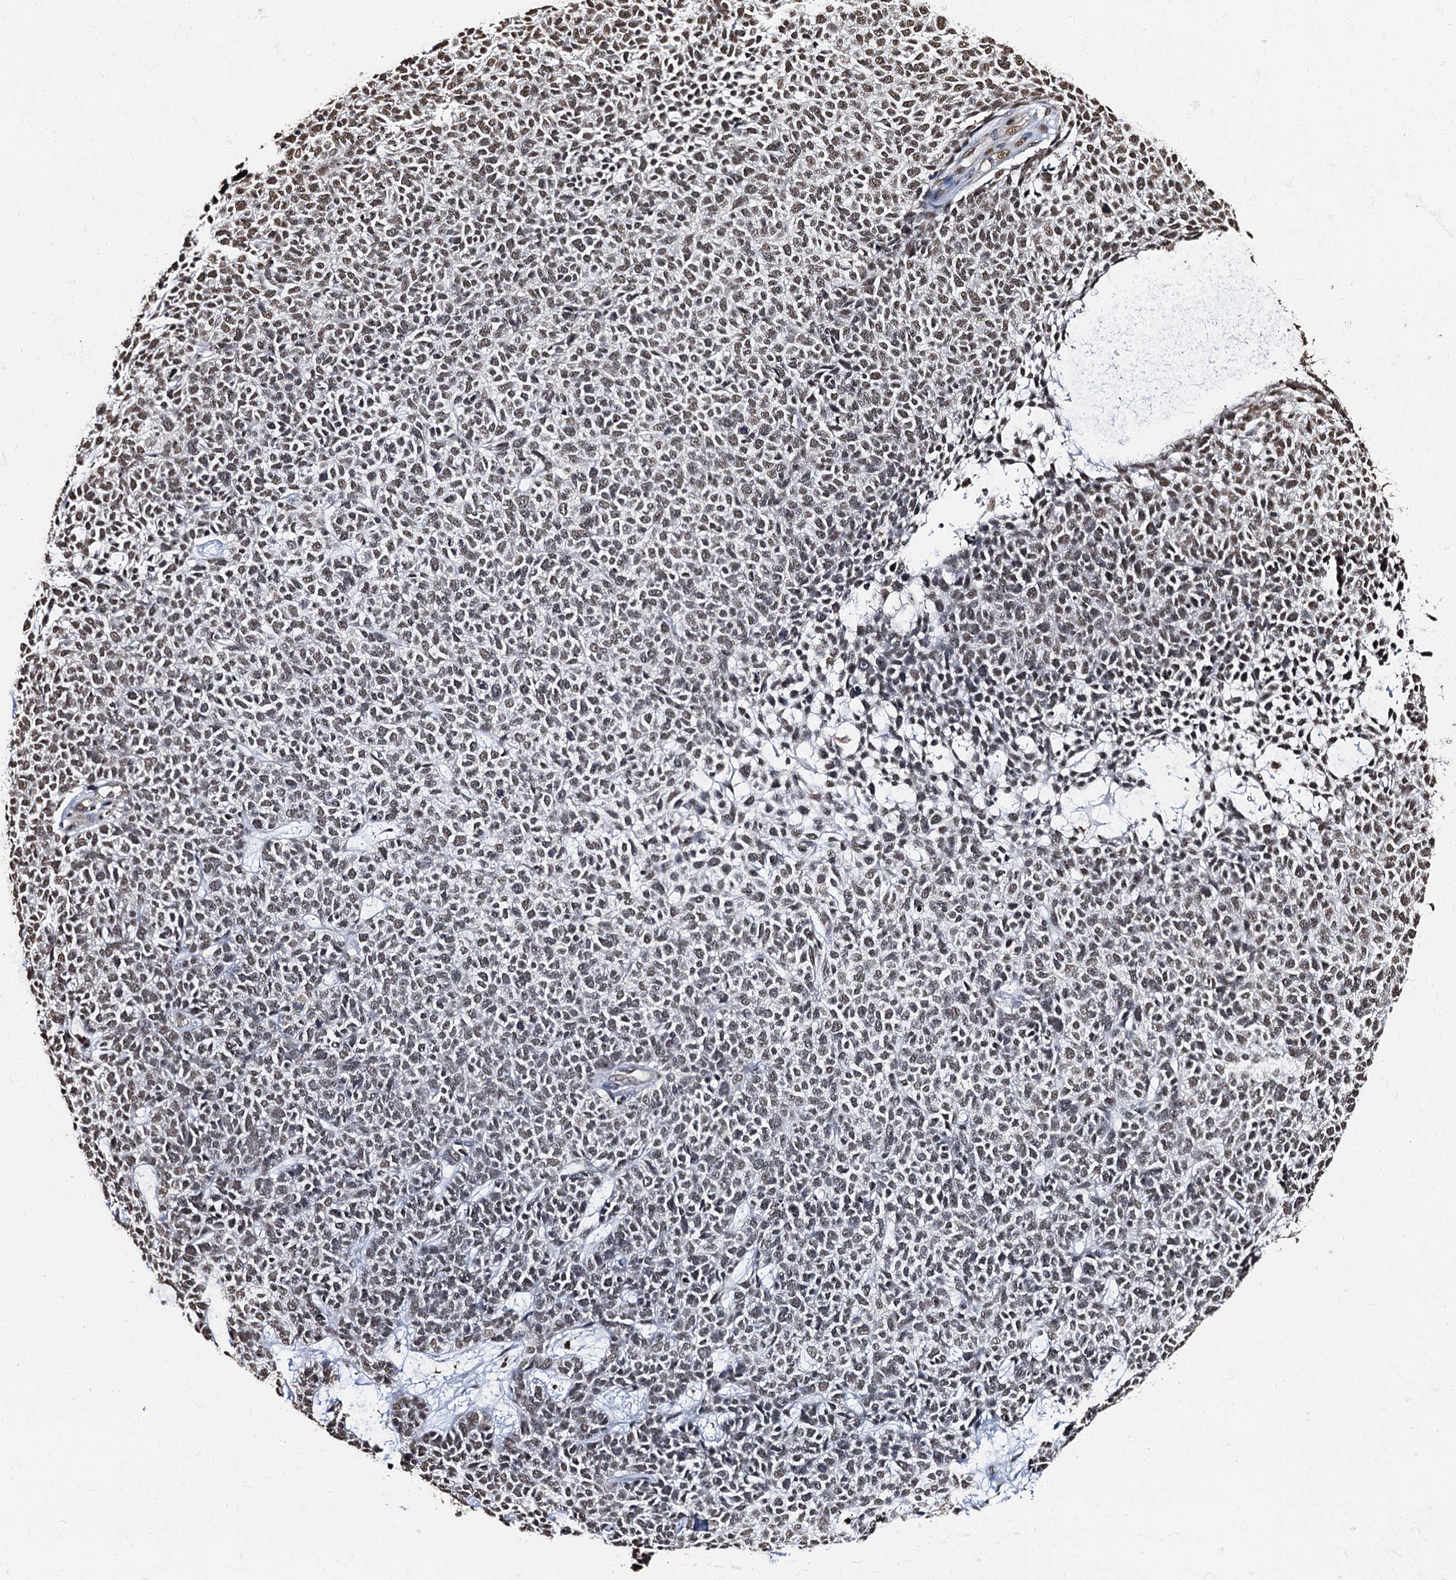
{"staining": {"intensity": "weak", "quantity": "25%-75%", "location": "nuclear"}, "tissue": "skin cancer", "cell_type": "Tumor cells", "image_type": "cancer", "snomed": [{"axis": "morphology", "description": "Basal cell carcinoma"}, {"axis": "topography", "description": "Skin"}], "caption": "A photomicrograph showing weak nuclear expression in approximately 25%-75% of tumor cells in skin basal cell carcinoma, as visualized by brown immunohistochemical staining.", "gene": "SNRPD2", "patient": {"sex": "female", "age": 84}}